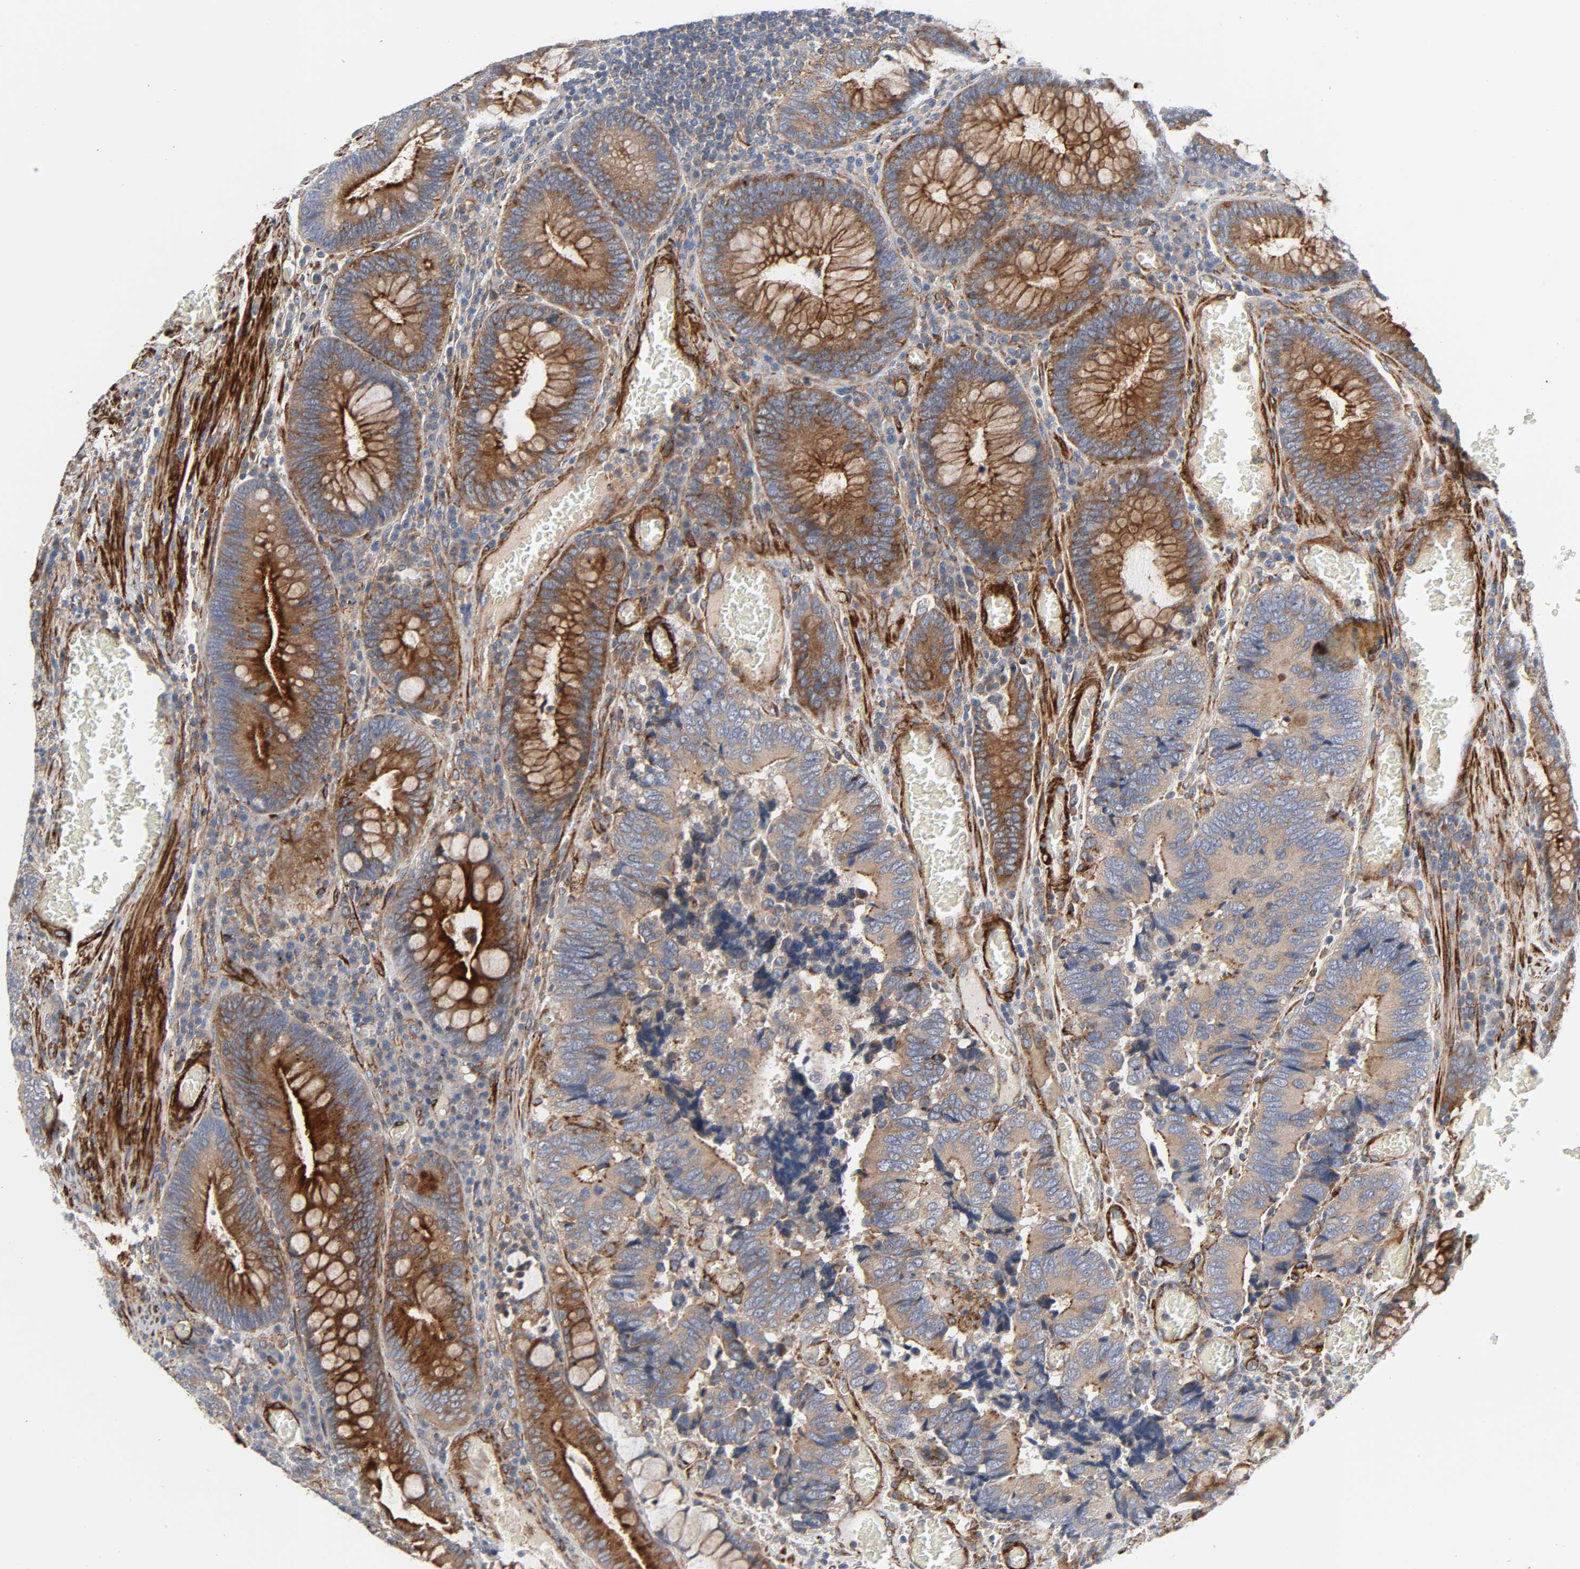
{"staining": {"intensity": "strong", "quantity": "25%-75%", "location": "cytoplasmic/membranous"}, "tissue": "colorectal cancer", "cell_type": "Tumor cells", "image_type": "cancer", "snomed": [{"axis": "morphology", "description": "Adenocarcinoma, NOS"}, {"axis": "topography", "description": "Colon"}], "caption": "Strong cytoplasmic/membranous protein positivity is appreciated in approximately 25%-75% of tumor cells in colorectal cancer.", "gene": "ARHGAP1", "patient": {"sex": "male", "age": 72}}